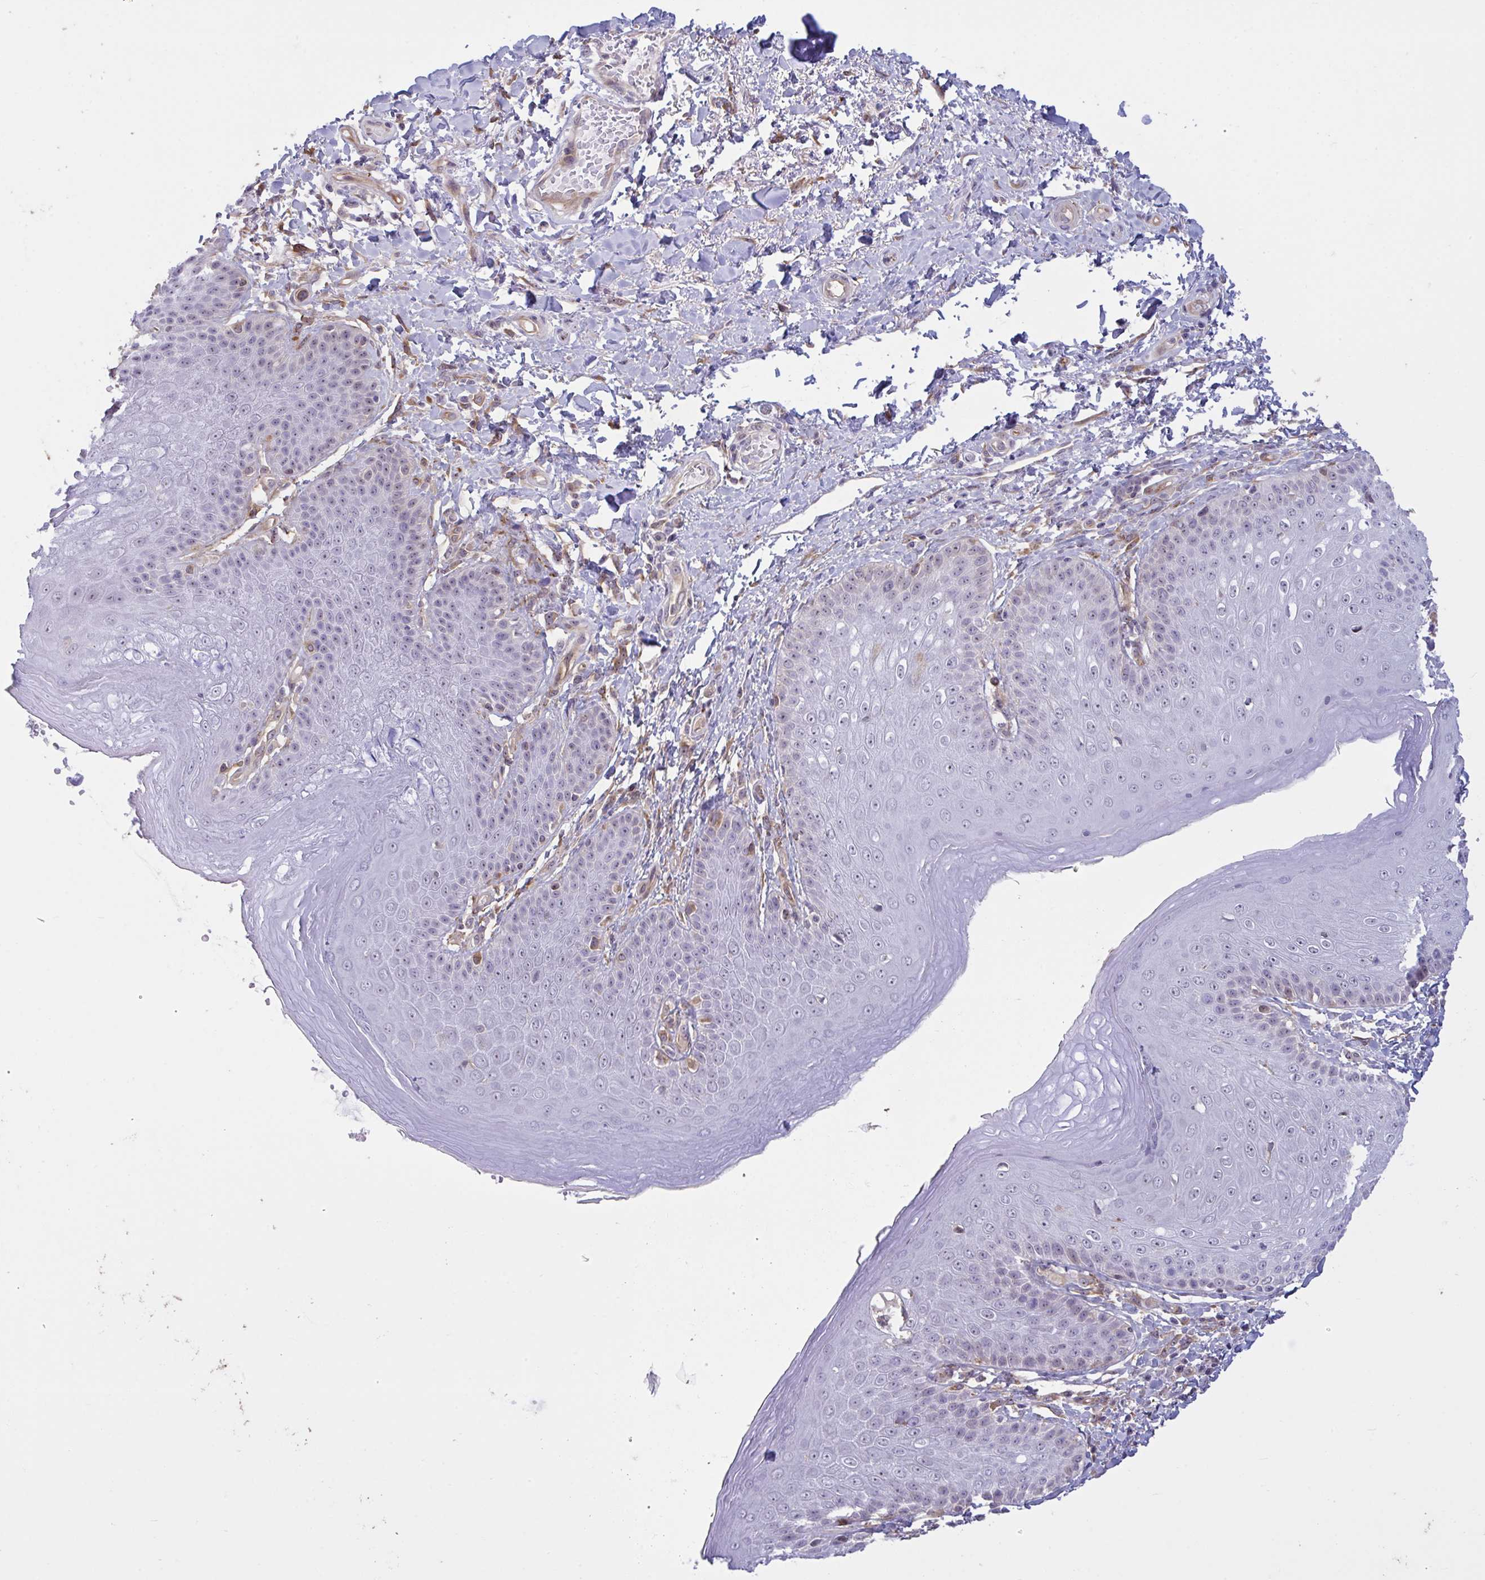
{"staining": {"intensity": "weak", "quantity": "25%-75%", "location": "nuclear"}, "tissue": "skin", "cell_type": "Epidermal cells", "image_type": "normal", "snomed": [{"axis": "morphology", "description": "Normal tissue, NOS"}, {"axis": "topography", "description": "Peripheral nerve tissue"}], "caption": "Weak nuclear staining for a protein is seen in about 25%-75% of epidermal cells of benign skin using IHC.", "gene": "PRRT4", "patient": {"sex": "male", "age": 51}}